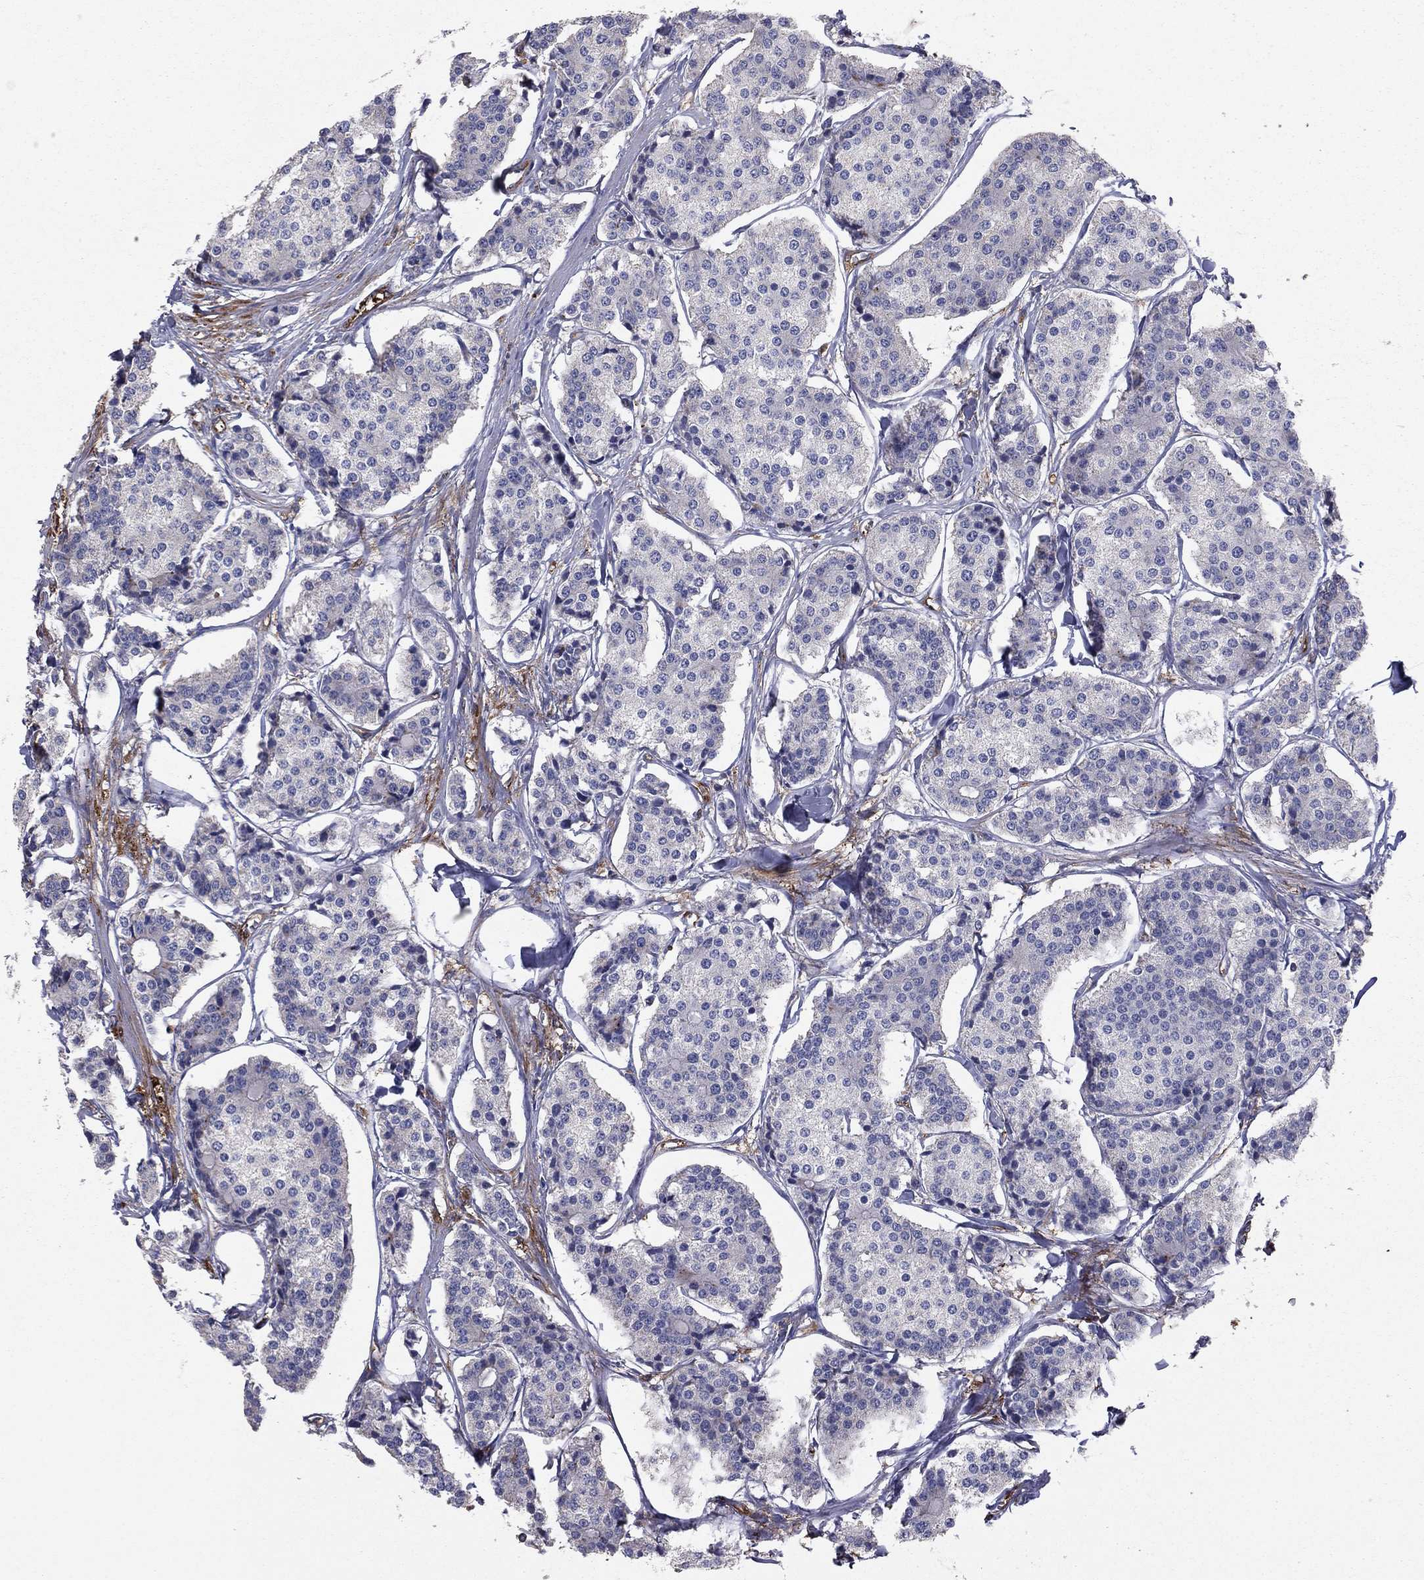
{"staining": {"intensity": "negative", "quantity": "none", "location": "none"}, "tissue": "carcinoid", "cell_type": "Tumor cells", "image_type": "cancer", "snomed": [{"axis": "morphology", "description": "Carcinoid, malignant, NOS"}, {"axis": "topography", "description": "Small intestine"}], "caption": "A high-resolution histopathology image shows immunohistochemistry staining of malignant carcinoid, which shows no significant expression in tumor cells.", "gene": "EHBP1L1", "patient": {"sex": "female", "age": 65}}